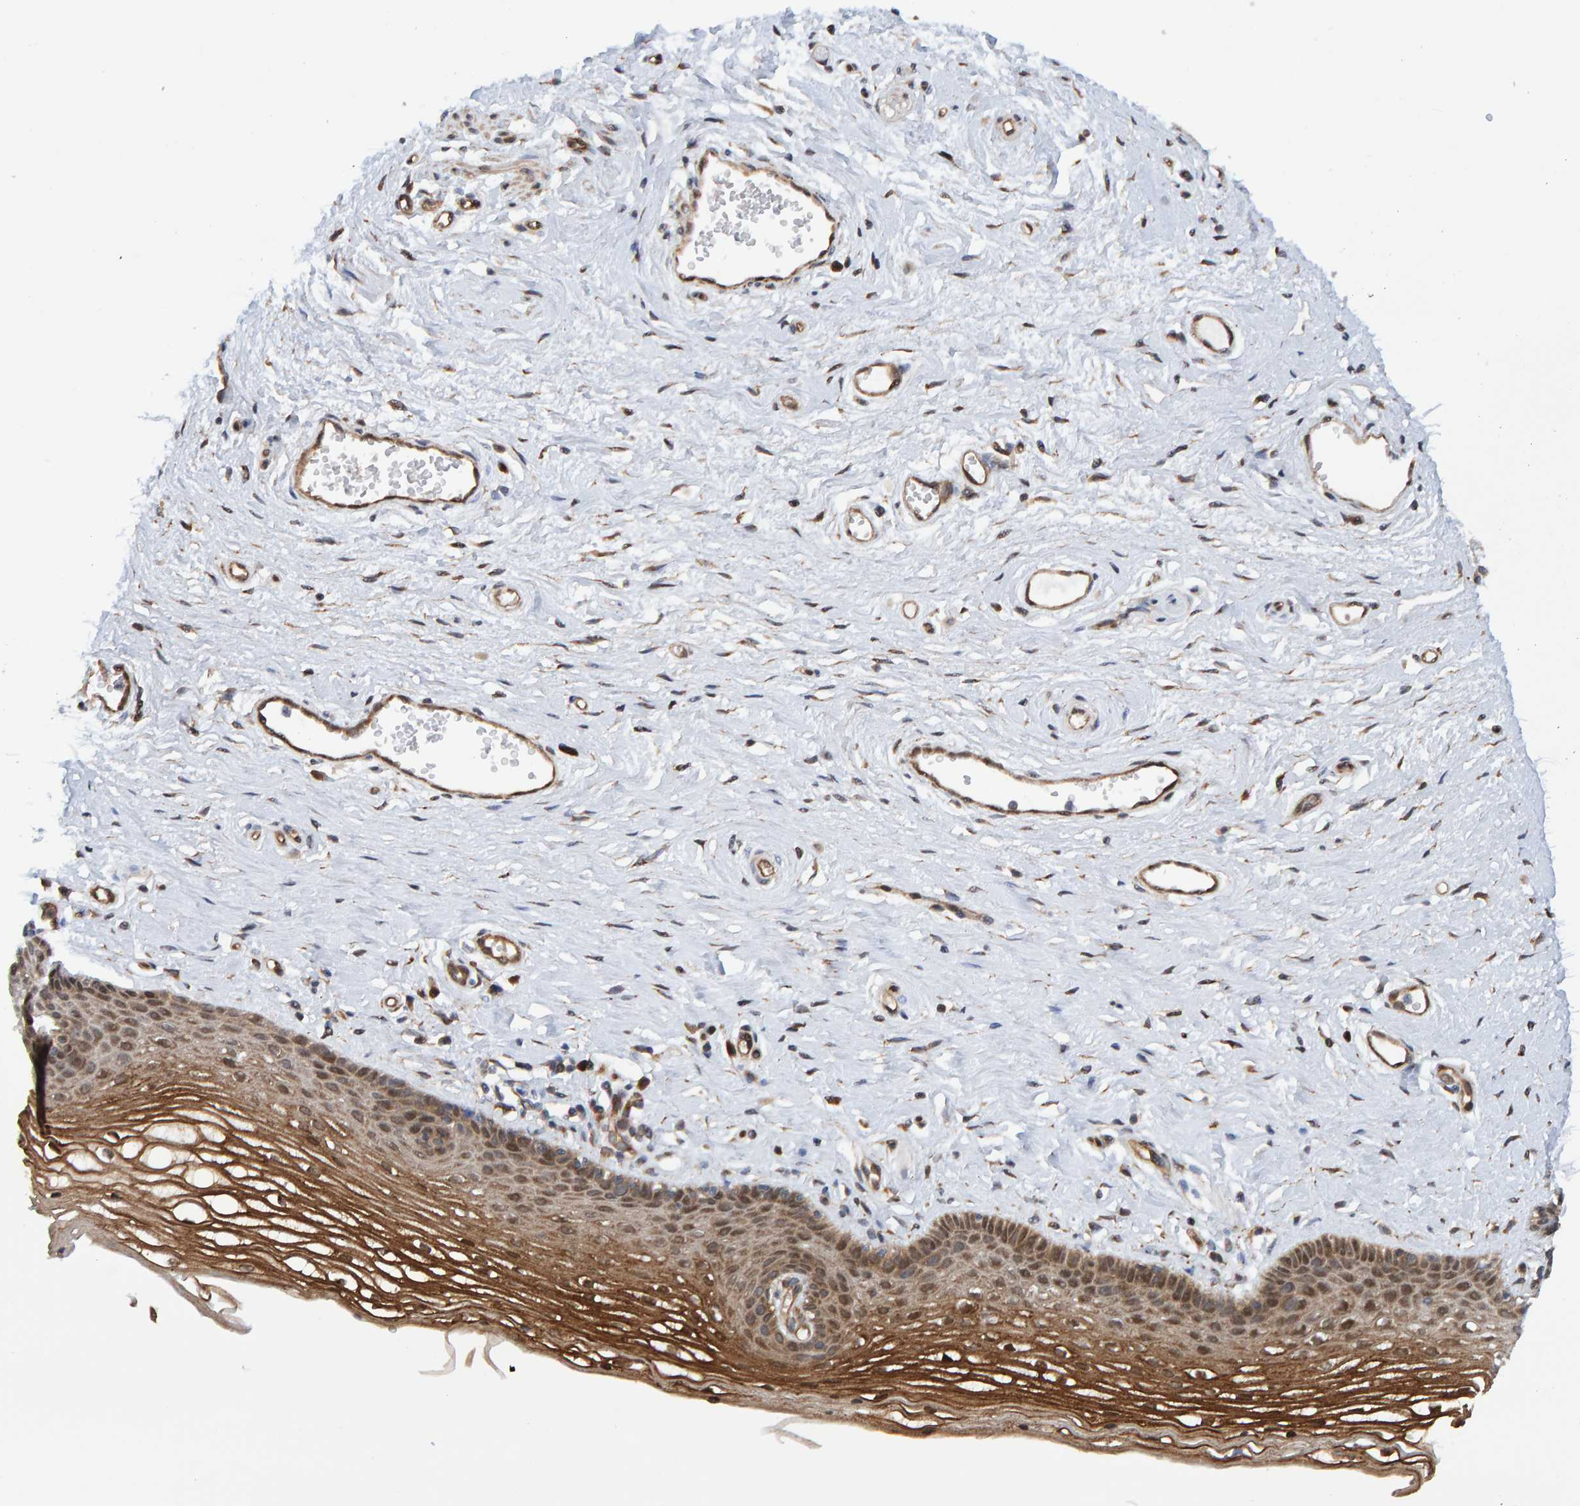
{"staining": {"intensity": "moderate", "quantity": ">75%", "location": "cytoplasmic/membranous"}, "tissue": "vagina", "cell_type": "Squamous epithelial cells", "image_type": "normal", "snomed": [{"axis": "morphology", "description": "Normal tissue, NOS"}, {"axis": "topography", "description": "Vagina"}], "caption": "The micrograph shows staining of normal vagina, revealing moderate cytoplasmic/membranous protein positivity (brown color) within squamous epithelial cells.", "gene": "SCRN2", "patient": {"sex": "female", "age": 46}}